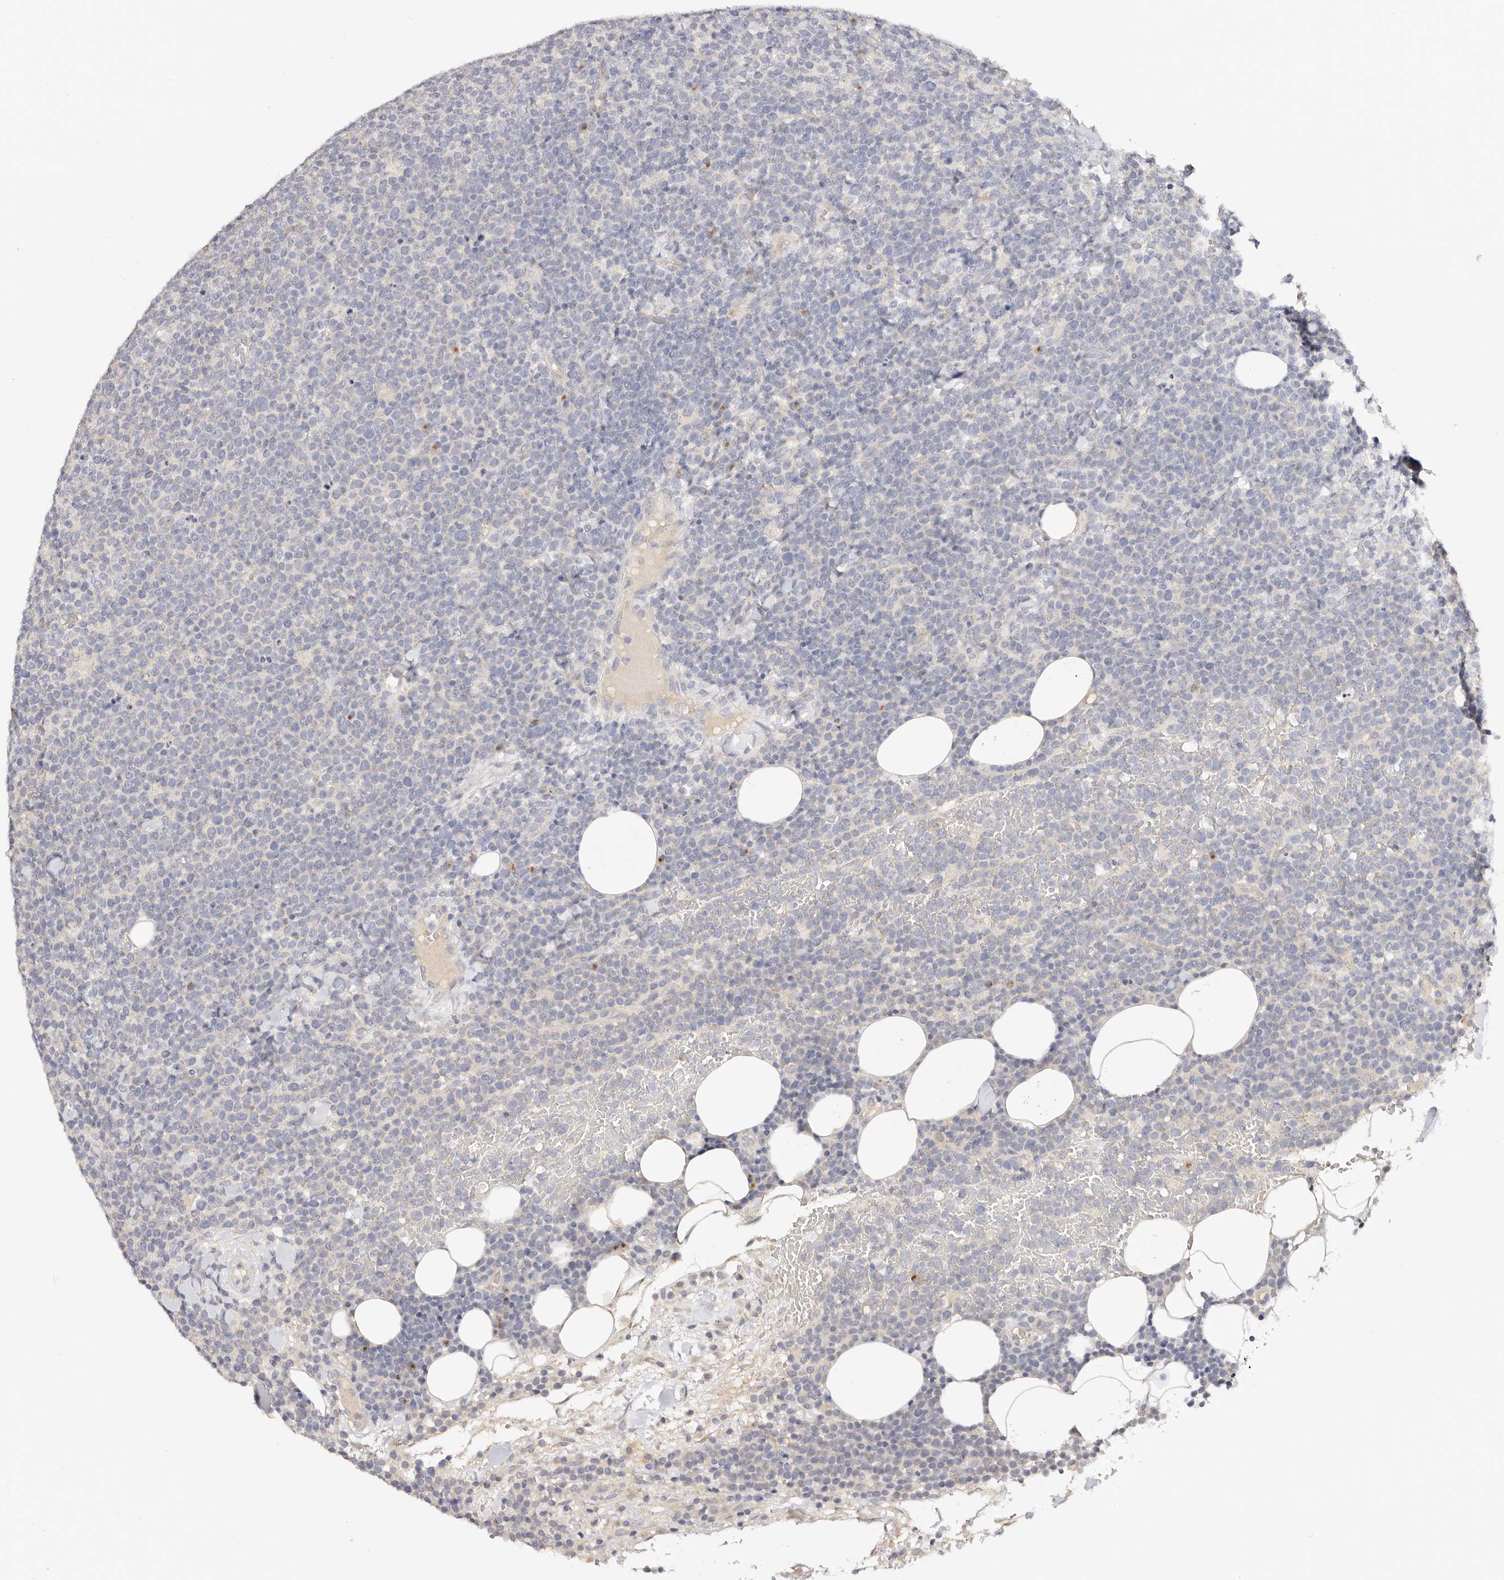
{"staining": {"intensity": "negative", "quantity": "none", "location": "none"}, "tissue": "lymphoma", "cell_type": "Tumor cells", "image_type": "cancer", "snomed": [{"axis": "morphology", "description": "Malignant lymphoma, non-Hodgkin's type, High grade"}, {"axis": "topography", "description": "Lymph node"}], "caption": "Photomicrograph shows no protein staining in tumor cells of lymphoma tissue.", "gene": "DNASE1", "patient": {"sex": "male", "age": 61}}